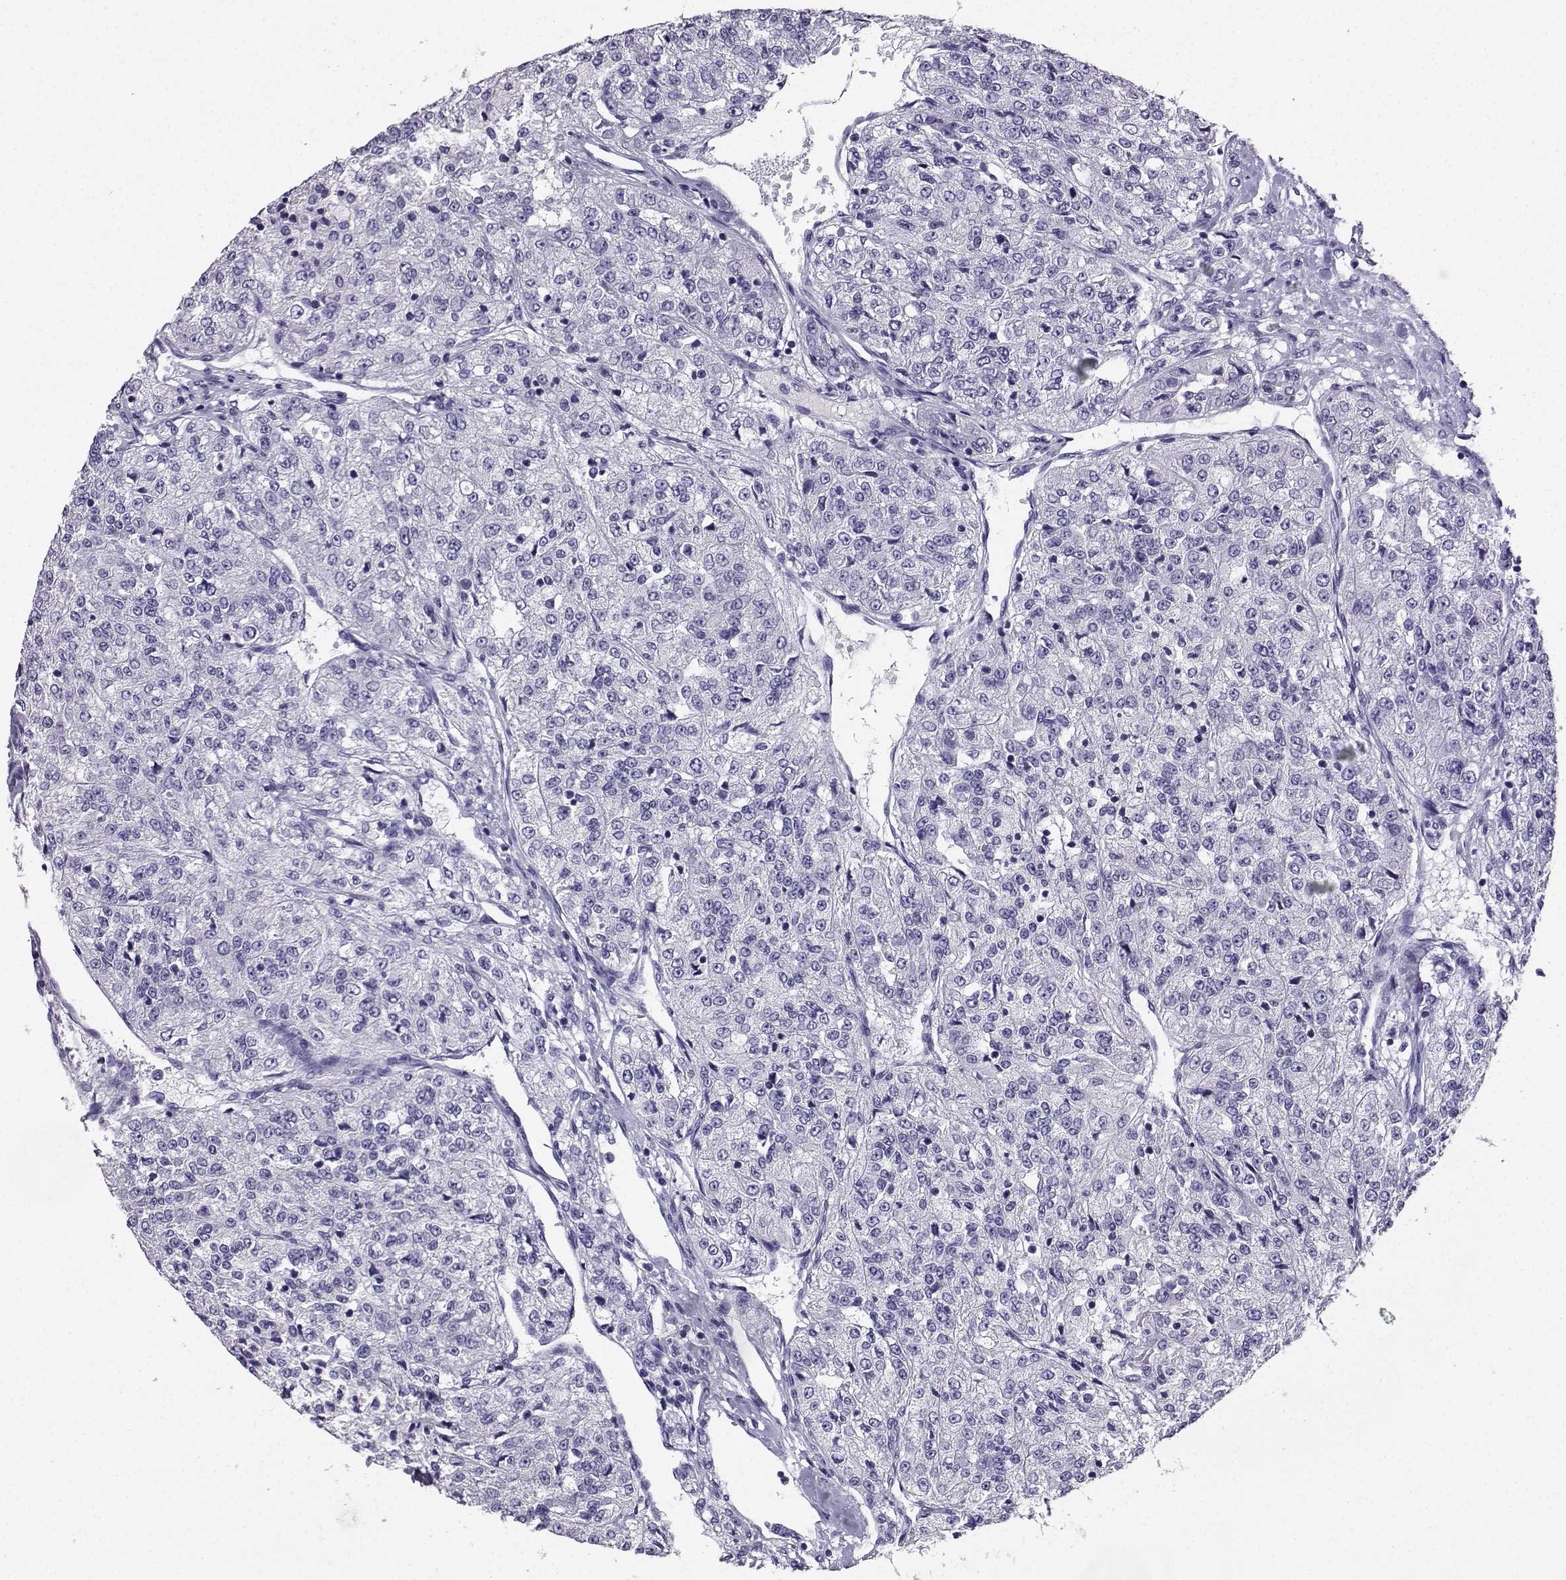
{"staining": {"intensity": "negative", "quantity": "none", "location": "none"}, "tissue": "renal cancer", "cell_type": "Tumor cells", "image_type": "cancer", "snomed": [{"axis": "morphology", "description": "Adenocarcinoma, NOS"}, {"axis": "topography", "description": "Kidney"}], "caption": "Immunohistochemistry histopathology image of human renal cancer stained for a protein (brown), which shows no expression in tumor cells.", "gene": "SPAG11B", "patient": {"sex": "female", "age": 63}}